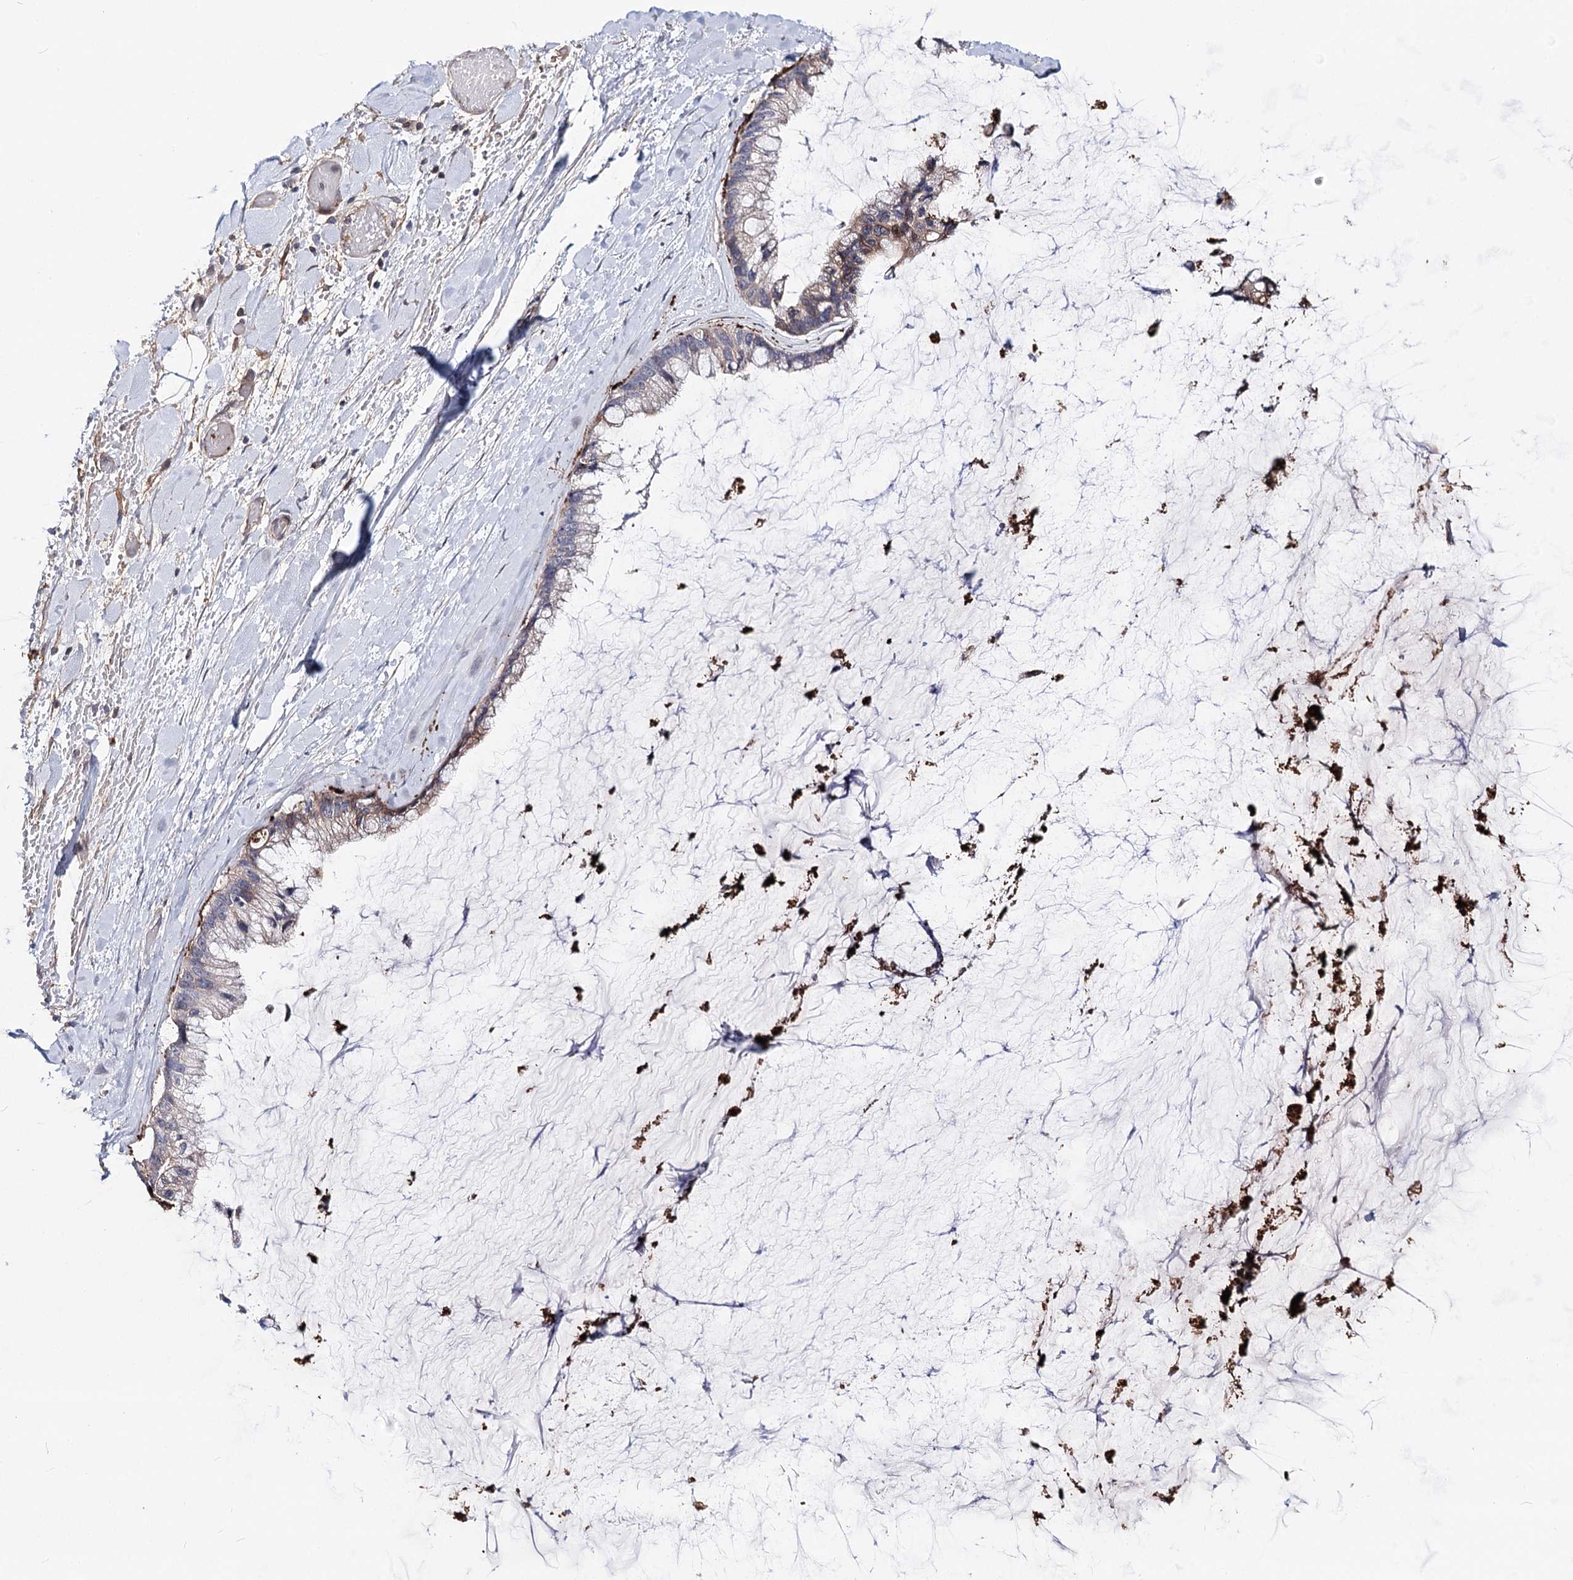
{"staining": {"intensity": "weak", "quantity": "25%-75%", "location": "cytoplasmic/membranous"}, "tissue": "ovarian cancer", "cell_type": "Tumor cells", "image_type": "cancer", "snomed": [{"axis": "morphology", "description": "Cystadenocarcinoma, mucinous, NOS"}, {"axis": "topography", "description": "Ovary"}], "caption": "Immunohistochemistry micrograph of neoplastic tissue: ovarian cancer (mucinous cystadenocarcinoma) stained using immunohistochemistry reveals low levels of weak protein expression localized specifically in the cytoplasmic/membranous of tumor cells, appearing as a cytoplasmic/membranous brown color.", "gene": "TMEM218", "patient": {"sex": "female", "age": 39}}